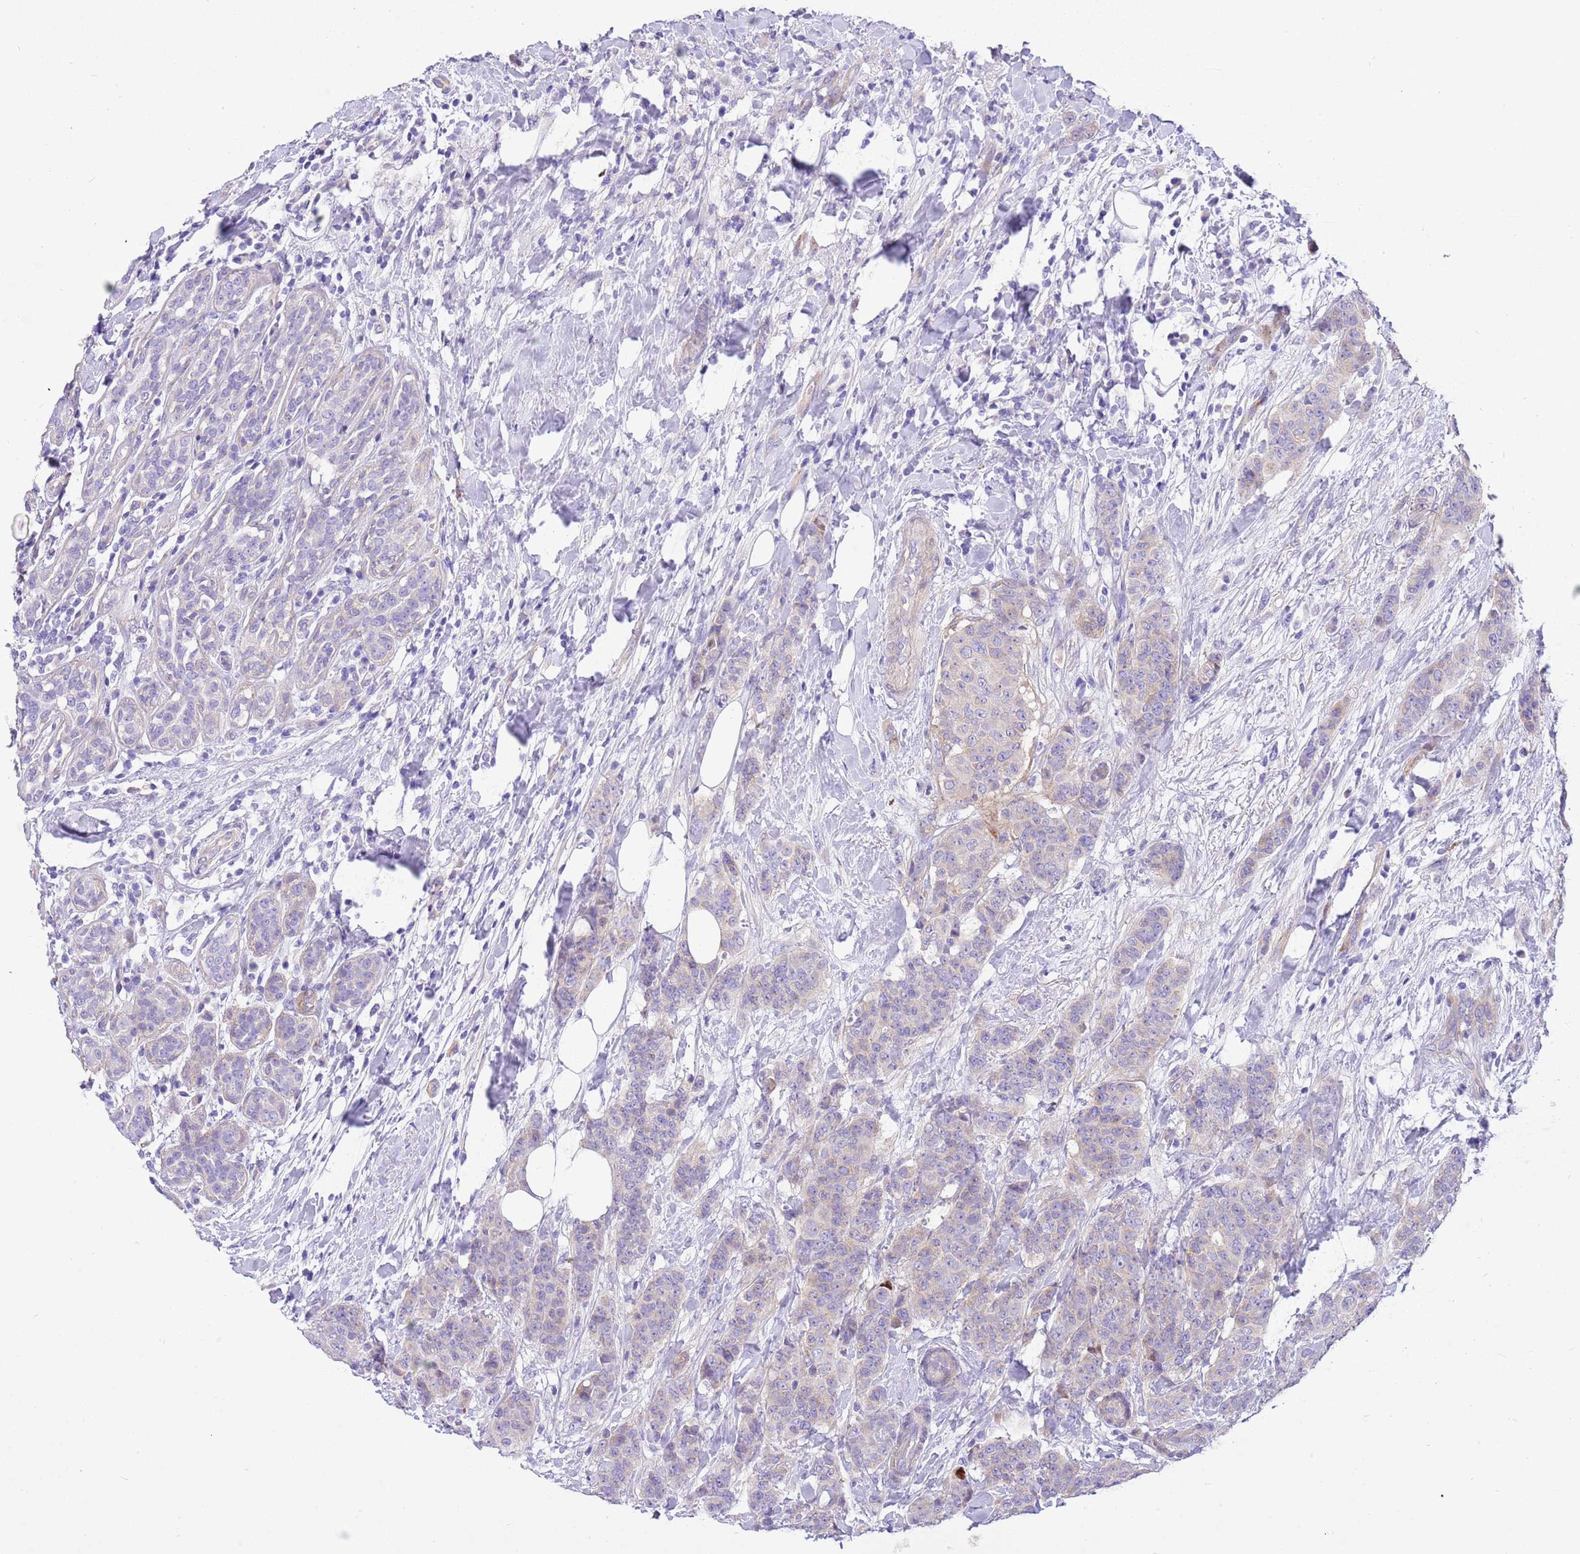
{"staining": {"intensity": "weak", "quantity": "<25%", "location": "cytoplasmic/membranous"}, "tissue": "breast cancer", "cell_type": "Tumor cells", "image_type": "cancer", "snomed": [{"axis": "morphology", "description": "Duct carcinoma"}, {"axis": "topography", "description": "Breast"}], "caption": "Histopathology image shows no significant protein positivity in tumor cells of infiltrating ductal carcinoma (breast).", "gene": "SERINC3", "patient": {"sex": "female", "age": 40}}